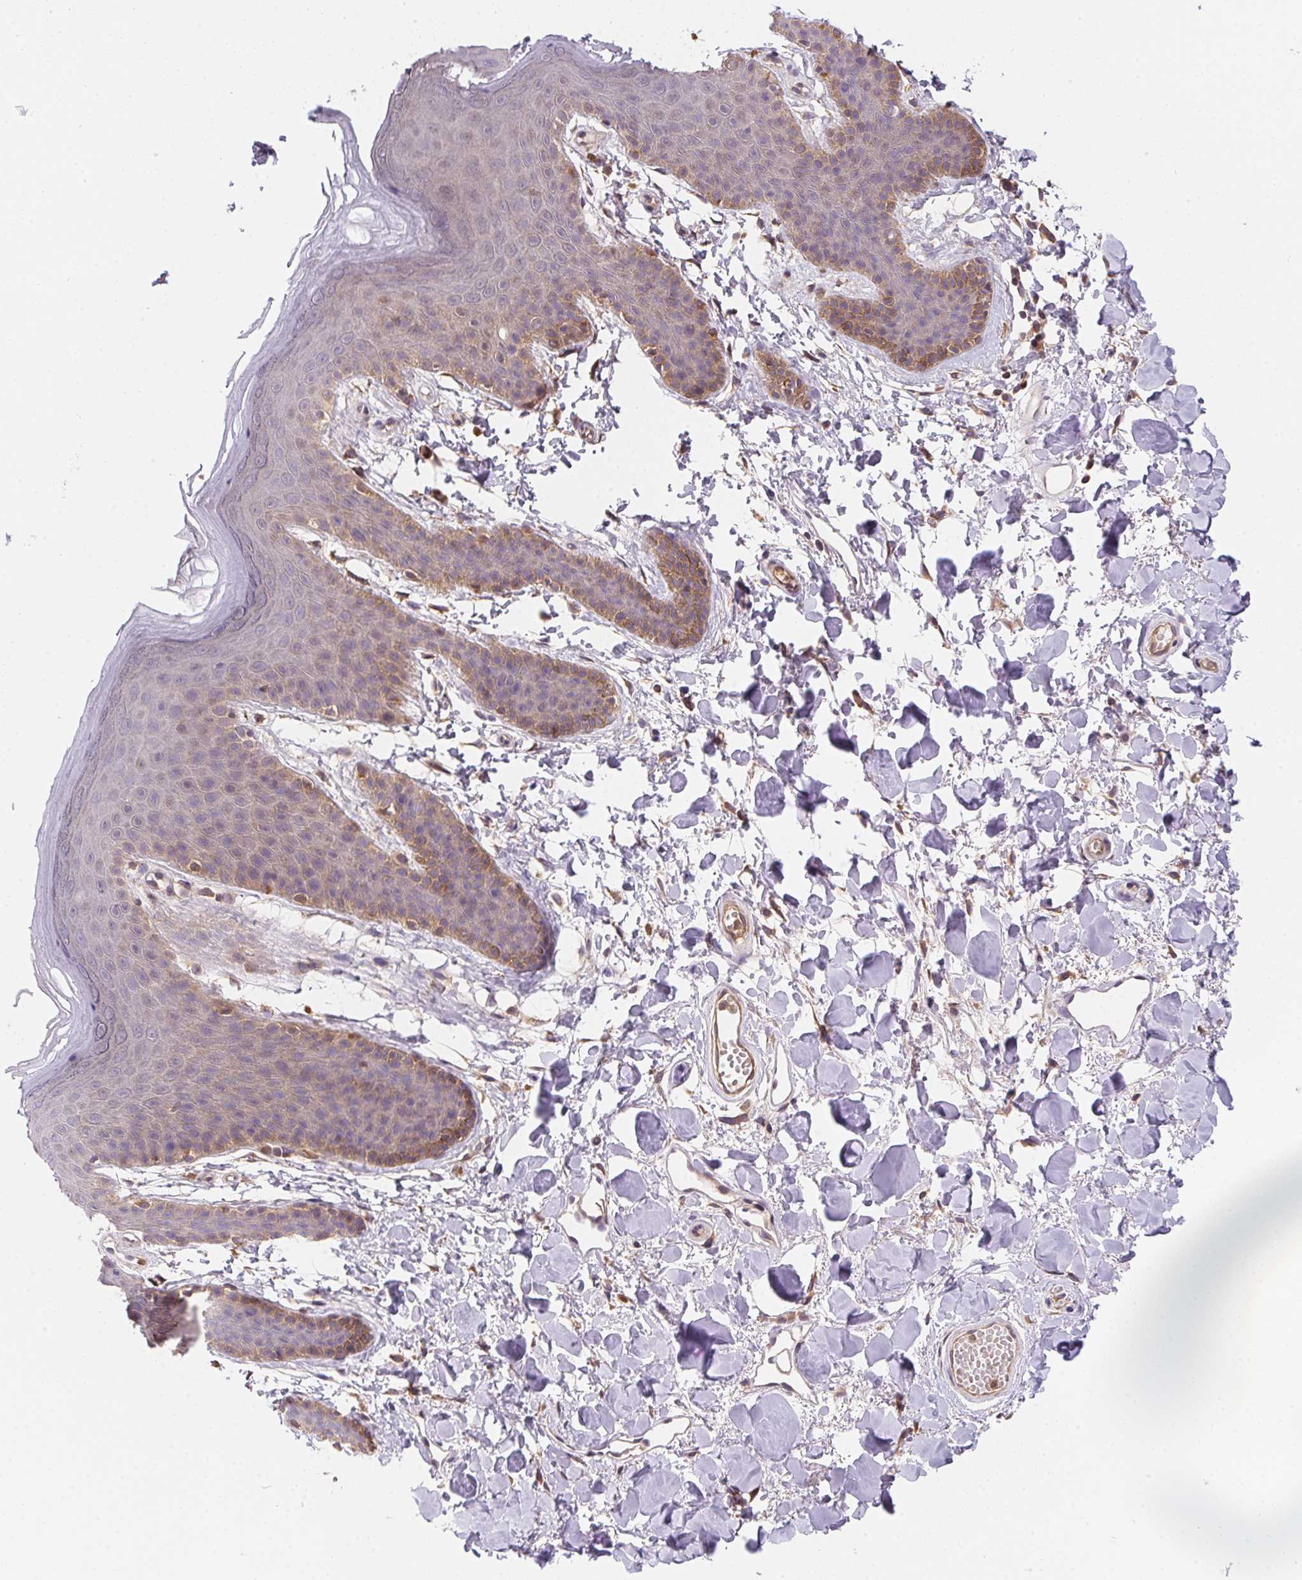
{"staining": {"intensity": "weak", "quantity": "25%-75%", "location": "cytoplasmic/membranous"}, "tissue": "skin", "cell_type": "Epidermal cells", "image_type": "normal", "snomed": [{"axis": "morphology", "description": "Normal tissue, NOS"}, {"axis": "topography", "description": "Anal"}], "caption": "Epidermal cells demonstrate weak cytoplasmic/membranous staining in about 25%-75% of cells in benign skin. The protein of interest is shown in brown color, while the nuclei are stained blue.", "gene": "PRKAA1", "patient": {"sex": "male", "age": 53}}